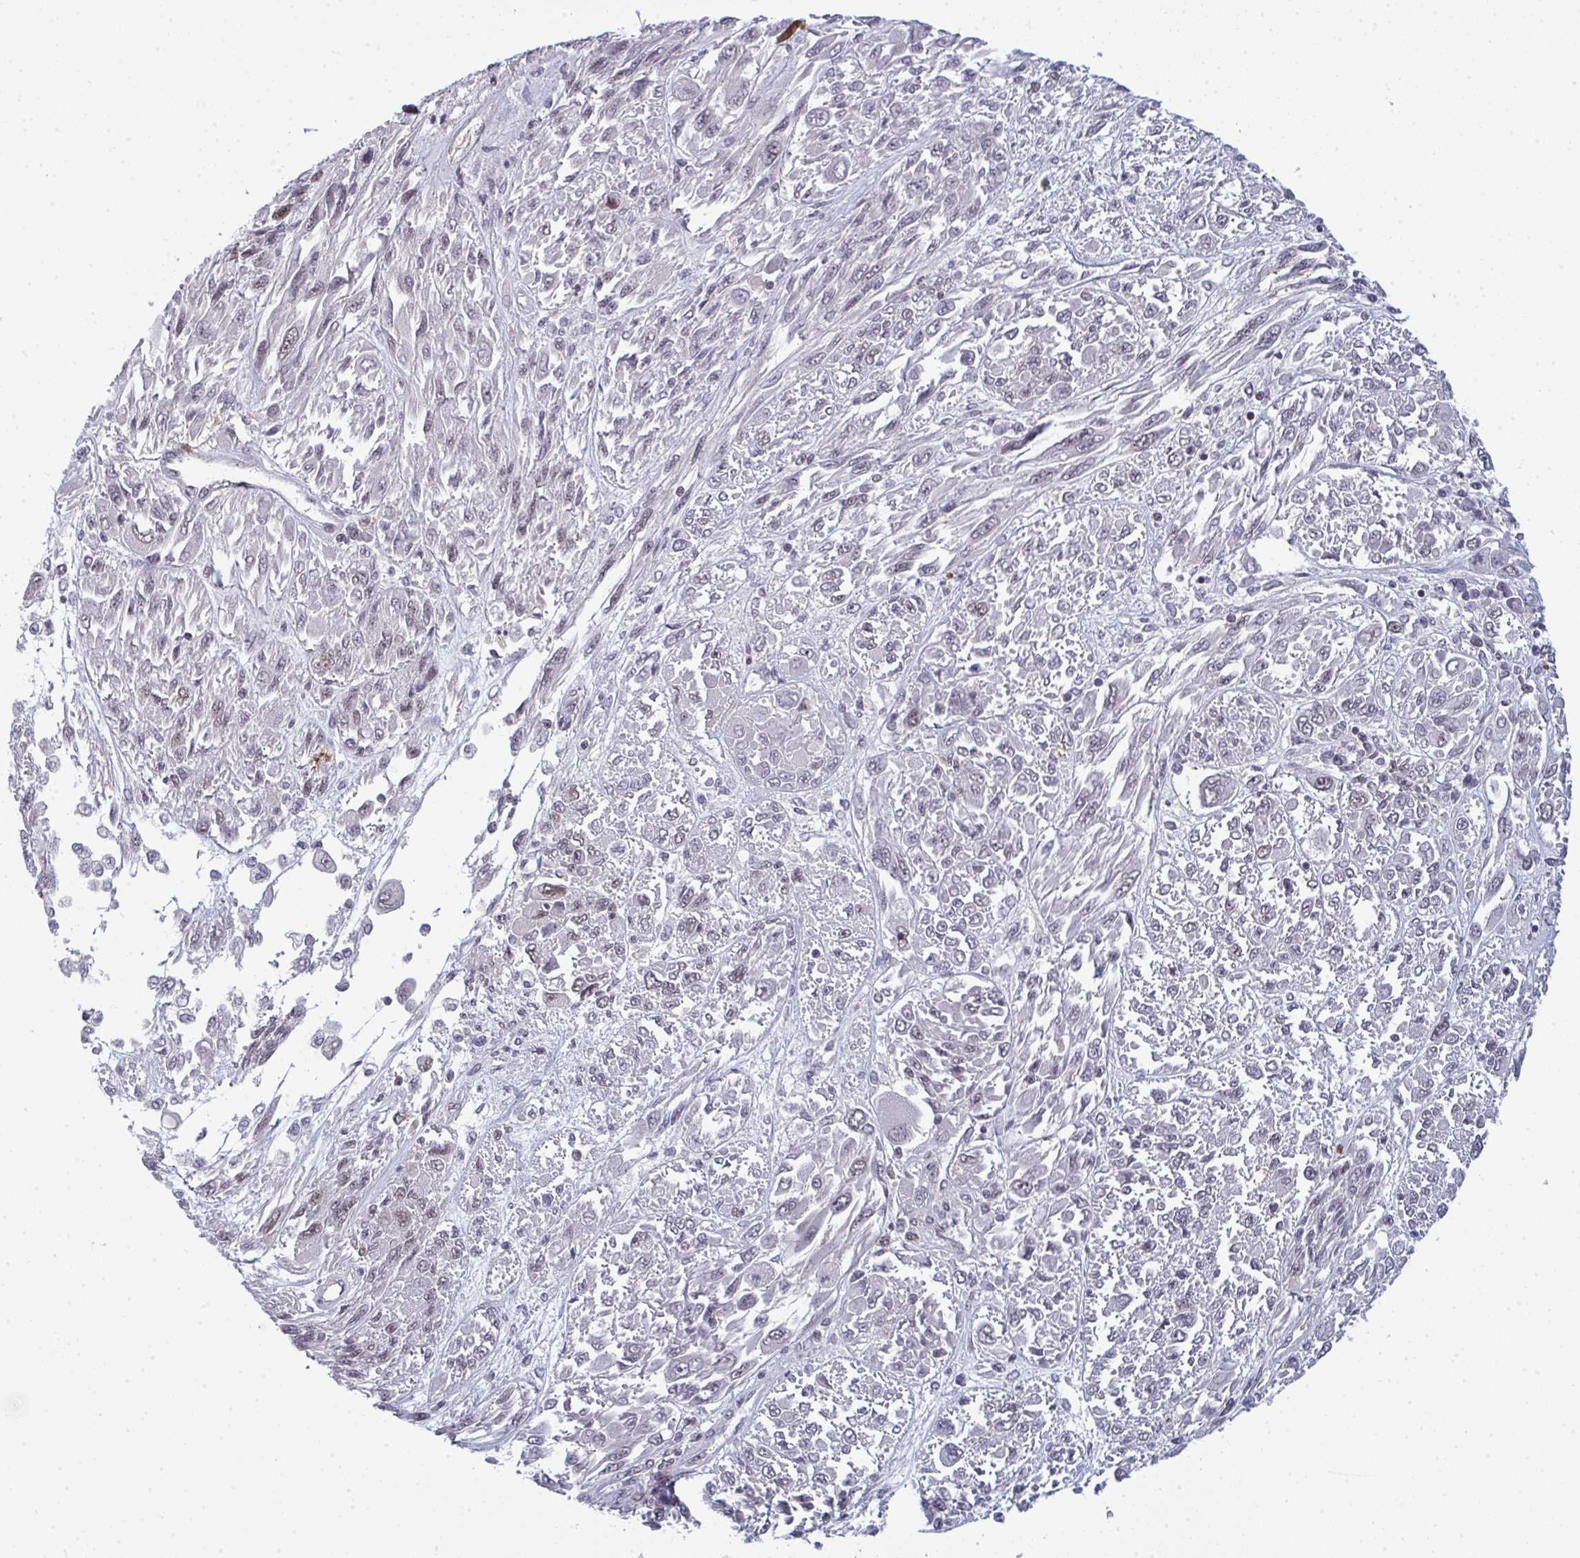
{"staining": {"intensity": "negative", "quantity": "none", "location": "none"}, "tissue": "melanoma", "cell_type": "Tumor cells", "image_type": "cancer", "snomed": [{"axis": "morphology", "description": "Malignant melanoma, NOS"}, {"axis": "topography", "description": "Skin"}], "caption": "Tumor cells are negative for brown protein staining in melanoma.", "gene": "ATF1", "patient": {"sex": "female", "age": 91}}